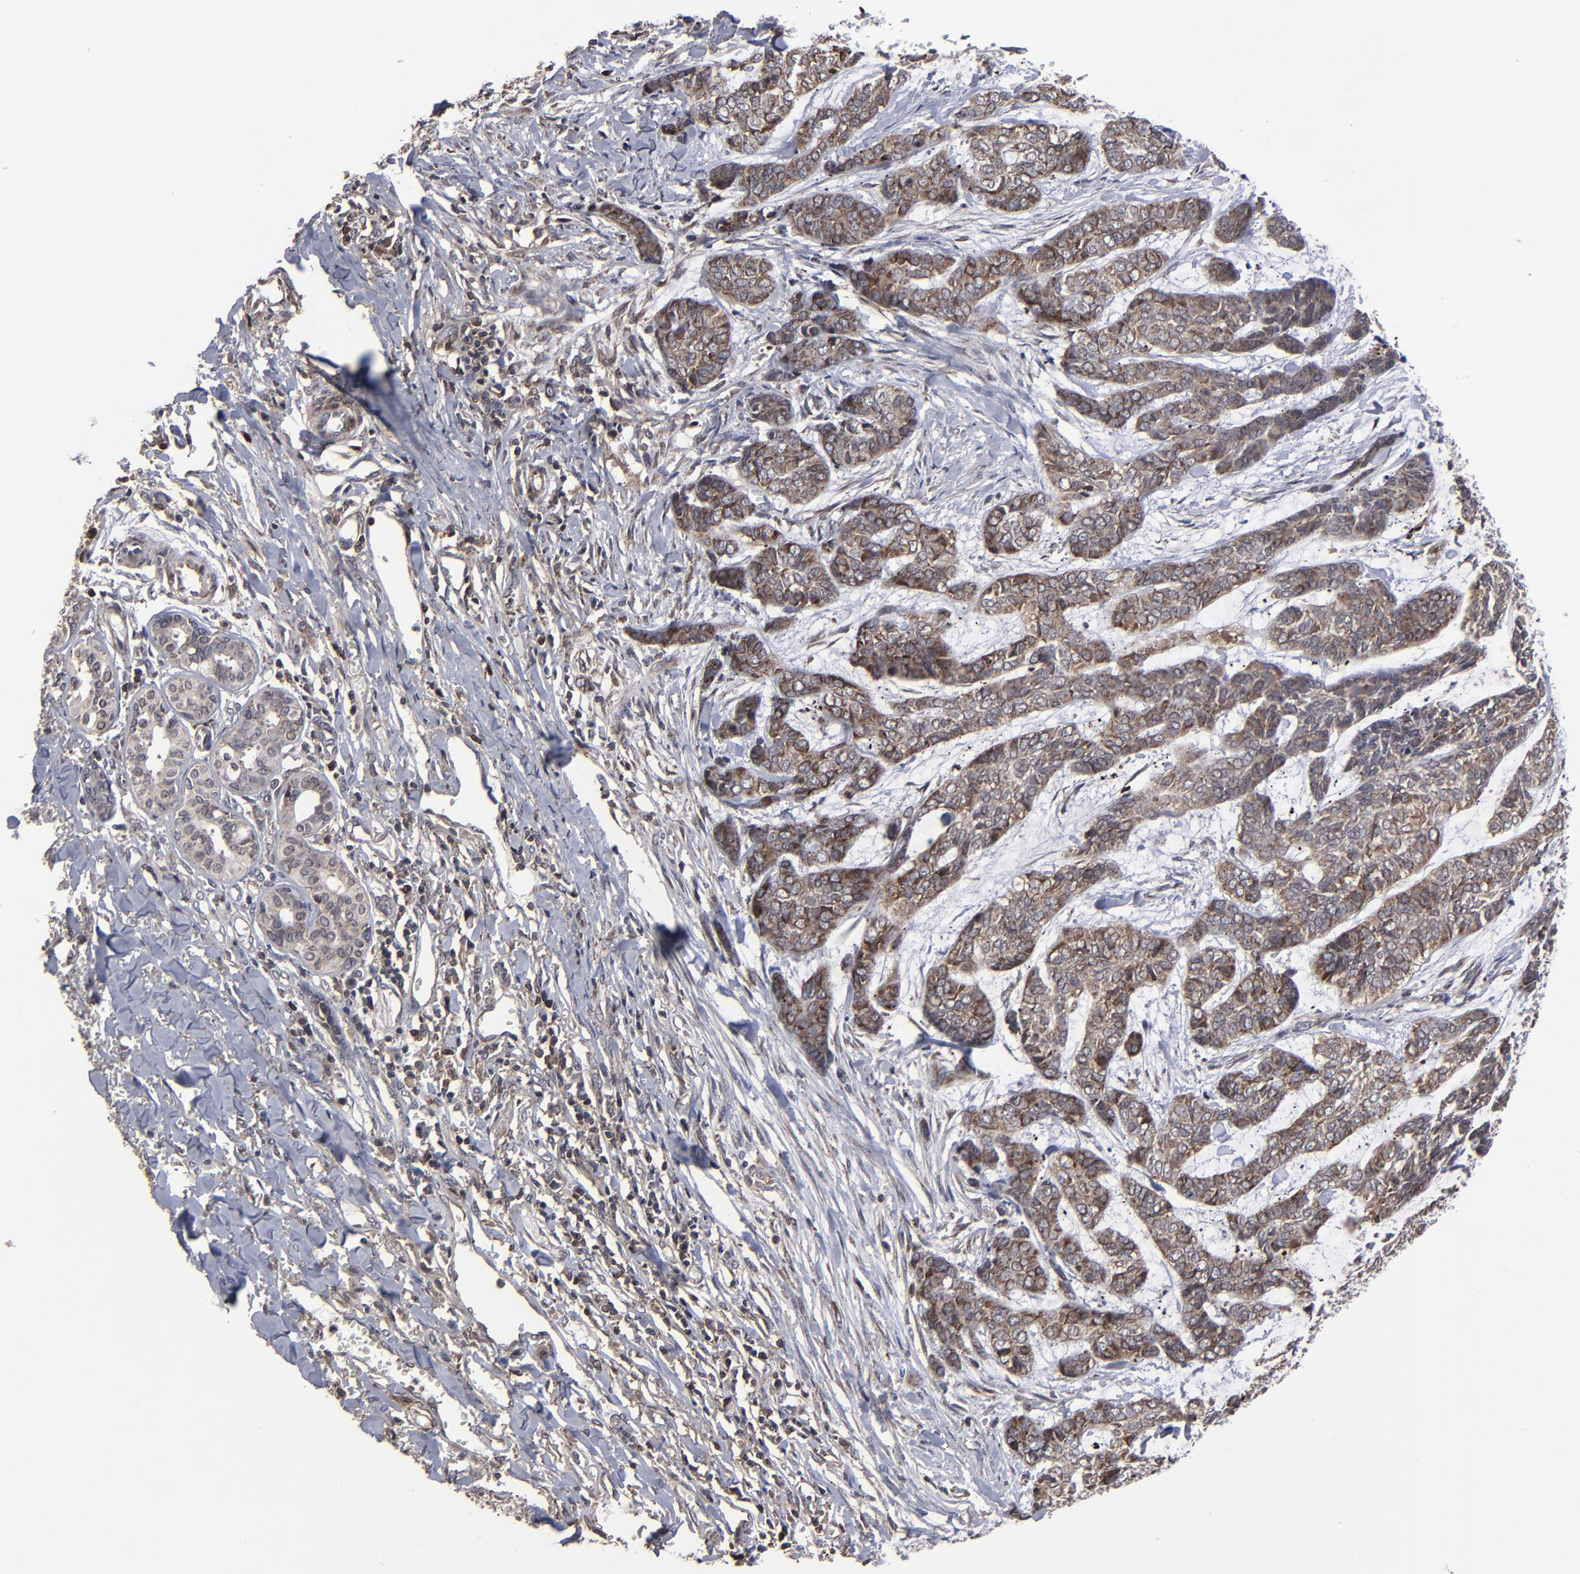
{"staining": {"intensity": "moderate", "quantity": ">75%", "location": "cytoplasmic/membranous,nuclear"}, "tissue": "skin cancer", "cell_type": "Tumor cells", "image_type": "cancer", "snomed": [{"axis": "morphology", "description": "Basal cell carcinoma"}, {"axis": "topography", "description": "Skin"}], "caption": "Human skin cancer stained for a protein (brown) reveals moderate cytoplasmic/membranous and nuclear positive staining in approximately >75% of tumor cells.", "gene": "KIAA2026", "patient": {"sex": "female", "age": 64}}